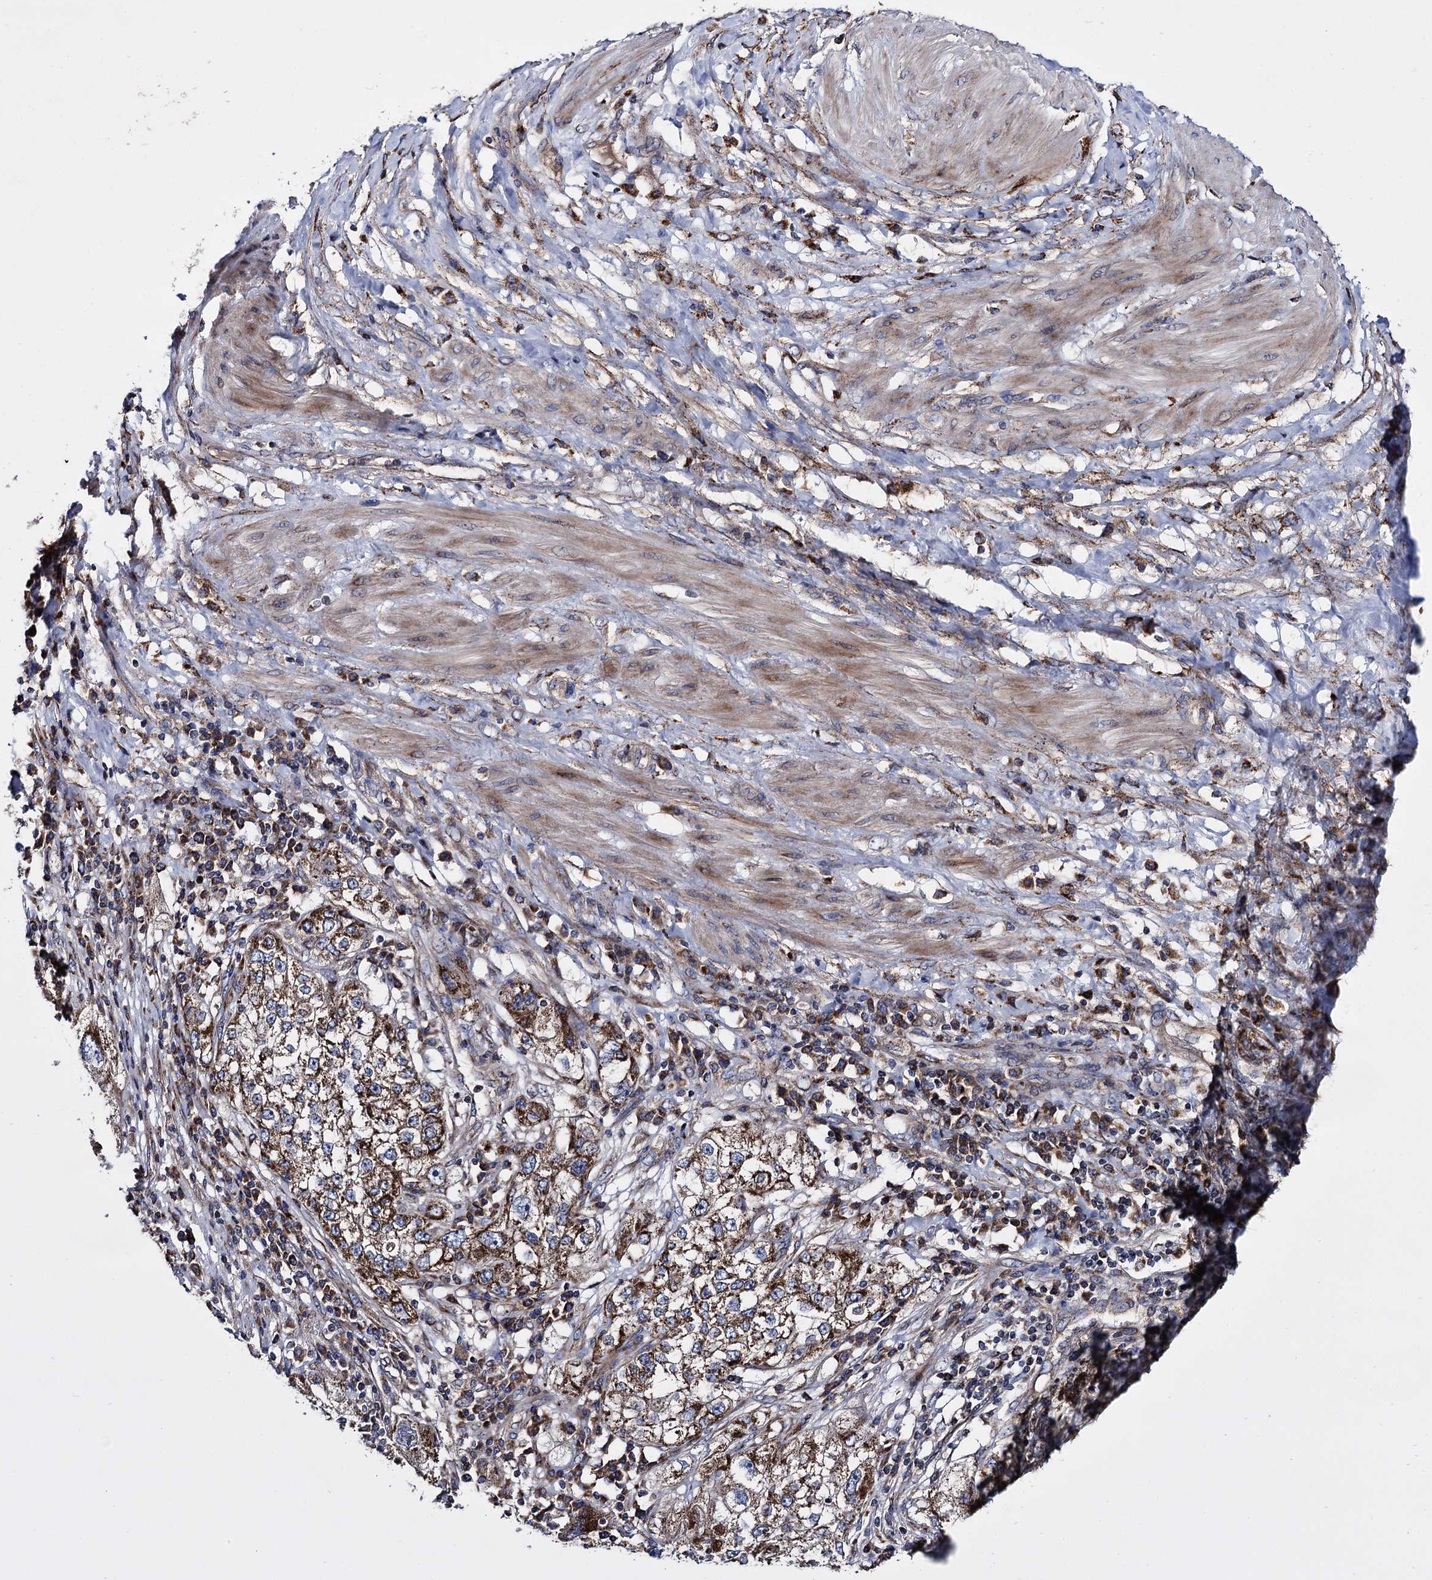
{"staining": {"intensity": "strong", "quantity": ">75%", "location": "cytoplasmic/membranous"}, "tissue": "endometrial cancer", "cell_type": "Tumor cells", "image_type": "cancer", "snomed": [{"axis": "morphology", "description": "Adenocarcinoma, NOS"}, {"axis": "topography", "description": "Endometrium"}], "caption": "Protein expression analysis of human endometrial cancer (adenocarcinoma) reveals strong cytoplasmic/membranous expression in approximately >75% of tumor cells.", "gene": "IQCH", "patient": {"sex": "female", "age": 49}}